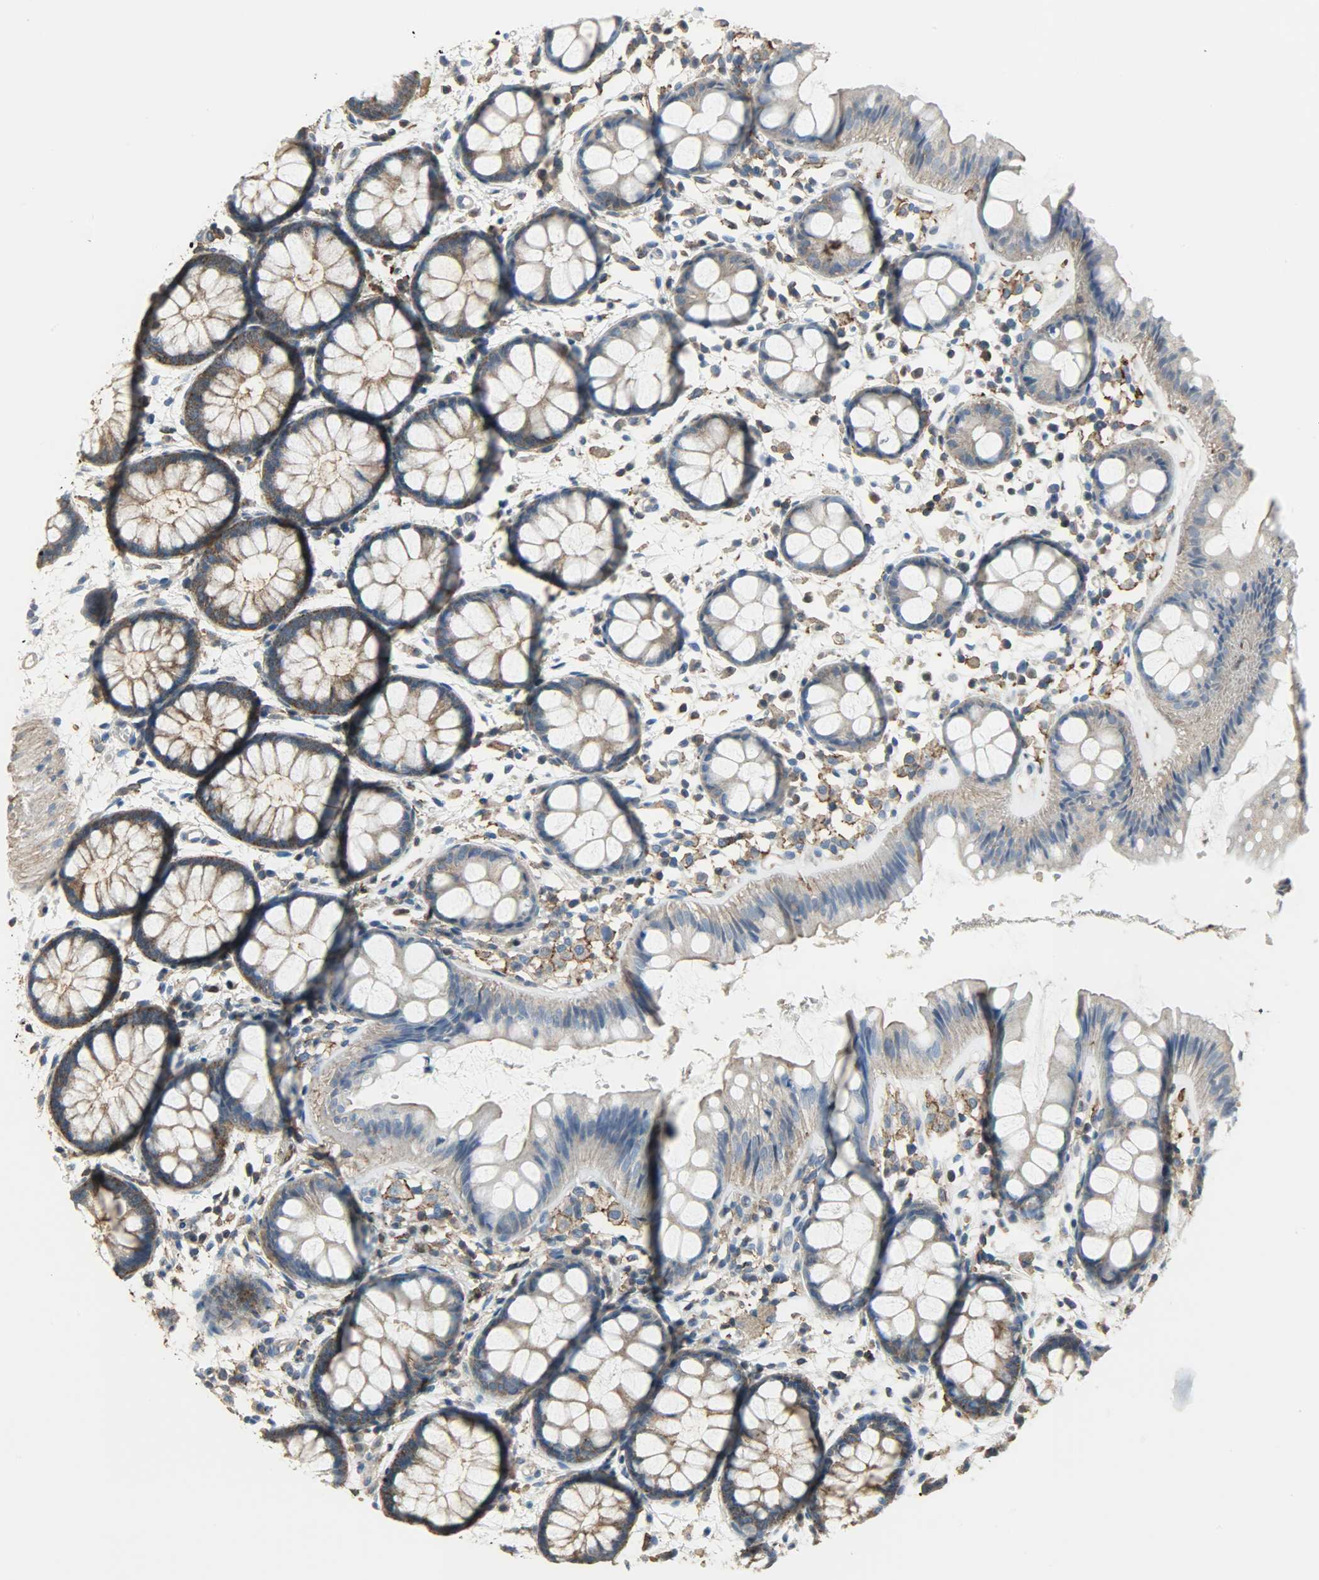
{"staining": {"intensity": "moderate", "quantity": ">75%", "location": "cytoplasmic/membranous"}, "tissue": "rectum", "cell_type": "Glandular cells", "image_type": "normal", "snomed": [{"axis": "morphology", "description": "Normal tissue, NOS"}, {"axis": "topography", "description": "Rectum"}], "caption": "Immunohistochemical staining of benign human rectum reveals moderate cytoplasmic/membranous protein positivity in approximately >75% of glandular cells. (brown staining indicates protein expression, while blue staining denotes nuclei).", "gene": "DNAJA4", "patient": {"sex": "female", "age": 66}}